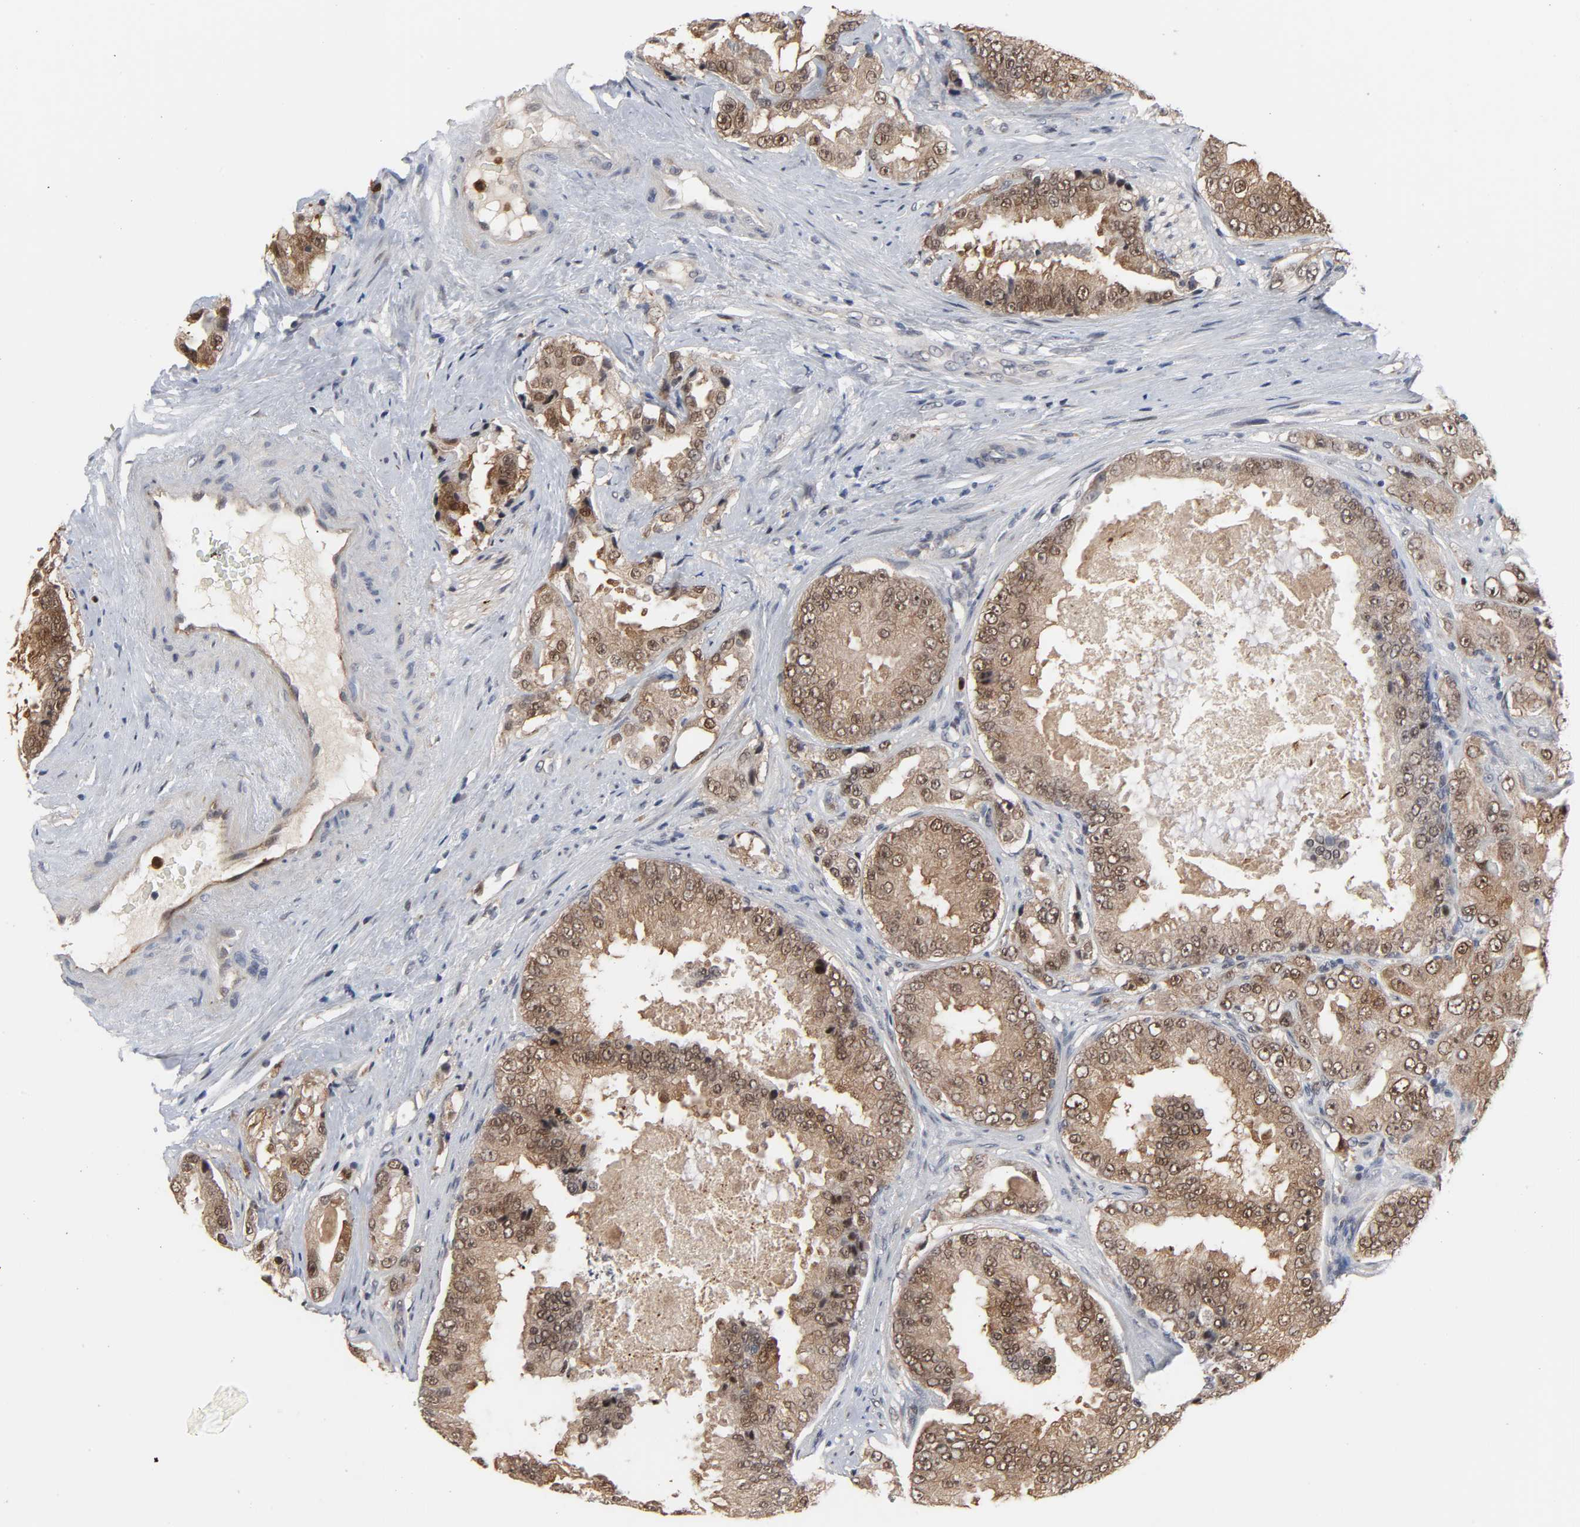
{"staining": {"intensity": "weak", "quantity": ">75%", "location": "cytoplasmic/membranous,nuclear"}, "tissue": "prostate cancer", "cell_type": "Tumor cells", "image_type": "cancer", "snomed": [{"axis": "morphology", "description": "Adenocarcinoma, High grade"}, {"axis": "topography", "description": "Prostate"}], "caption": "Immunohistochemical staining of prostate adenocarcinoma (high-grade) displays weak cytoplasmic/membranous and nuclear protein staining in approximately >75% of tumor cells.", "gene": "RTL5", "patient": {"sex": "male", "age": 73}}